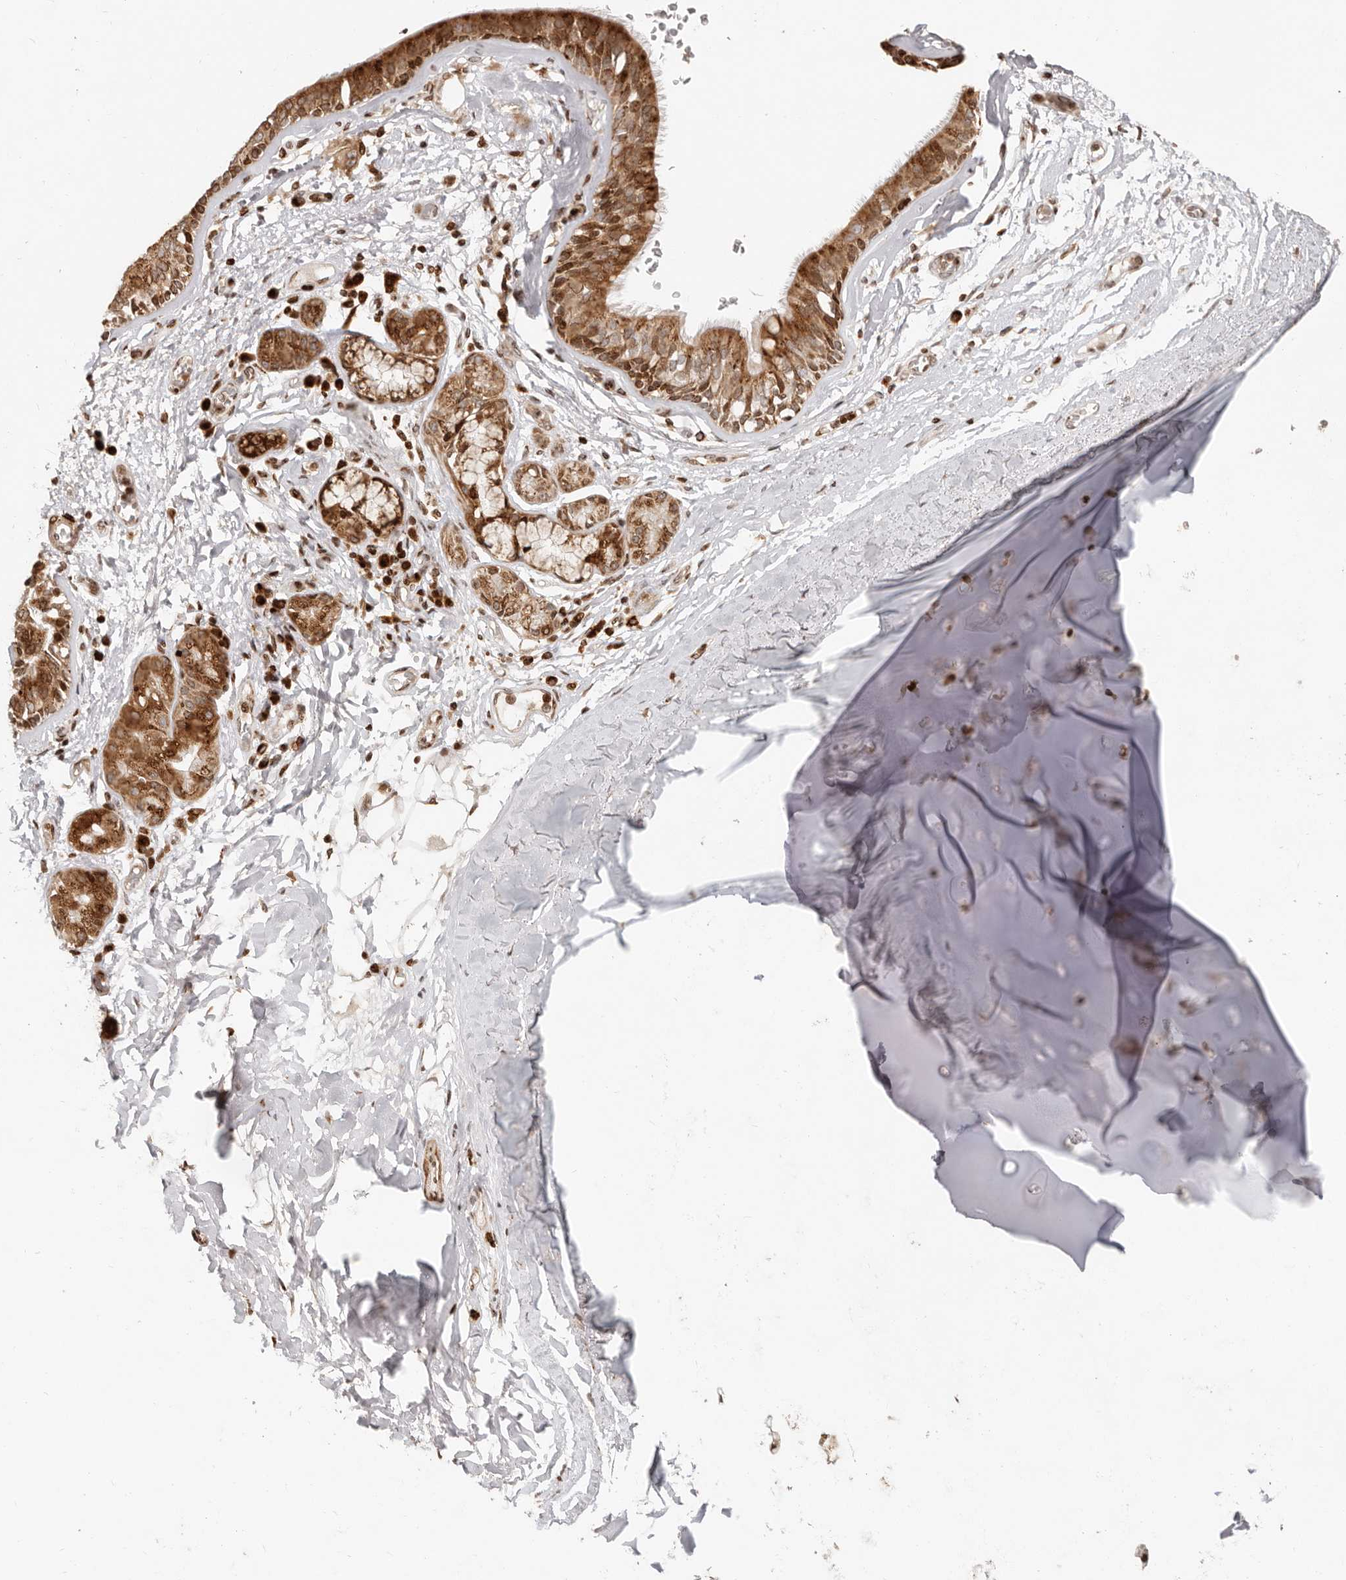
{"staining": {"intensity": "strong", "quantity": ">75%", "location": "cytoplasmic/membranous"}, "tissue": "bronchus", "cell_type": "Respiratory epithelial cells", "image_type": "normal", "snomed": [{"axis": "morphology", "description": "Normal tissue, NOS"}, {"axis": "topography", "description": "Cartilage tissue"}], "caption": "DAB (3,3'-diaminobenzidine) immunohistochemical staining of normal human bronchus reveals strong cytoplasmic/membranous protein staining in approximately >75% of respiratory epithelial cells.", "gene": "TRIM4", "patient": {"sex": "female", "age": 63}}